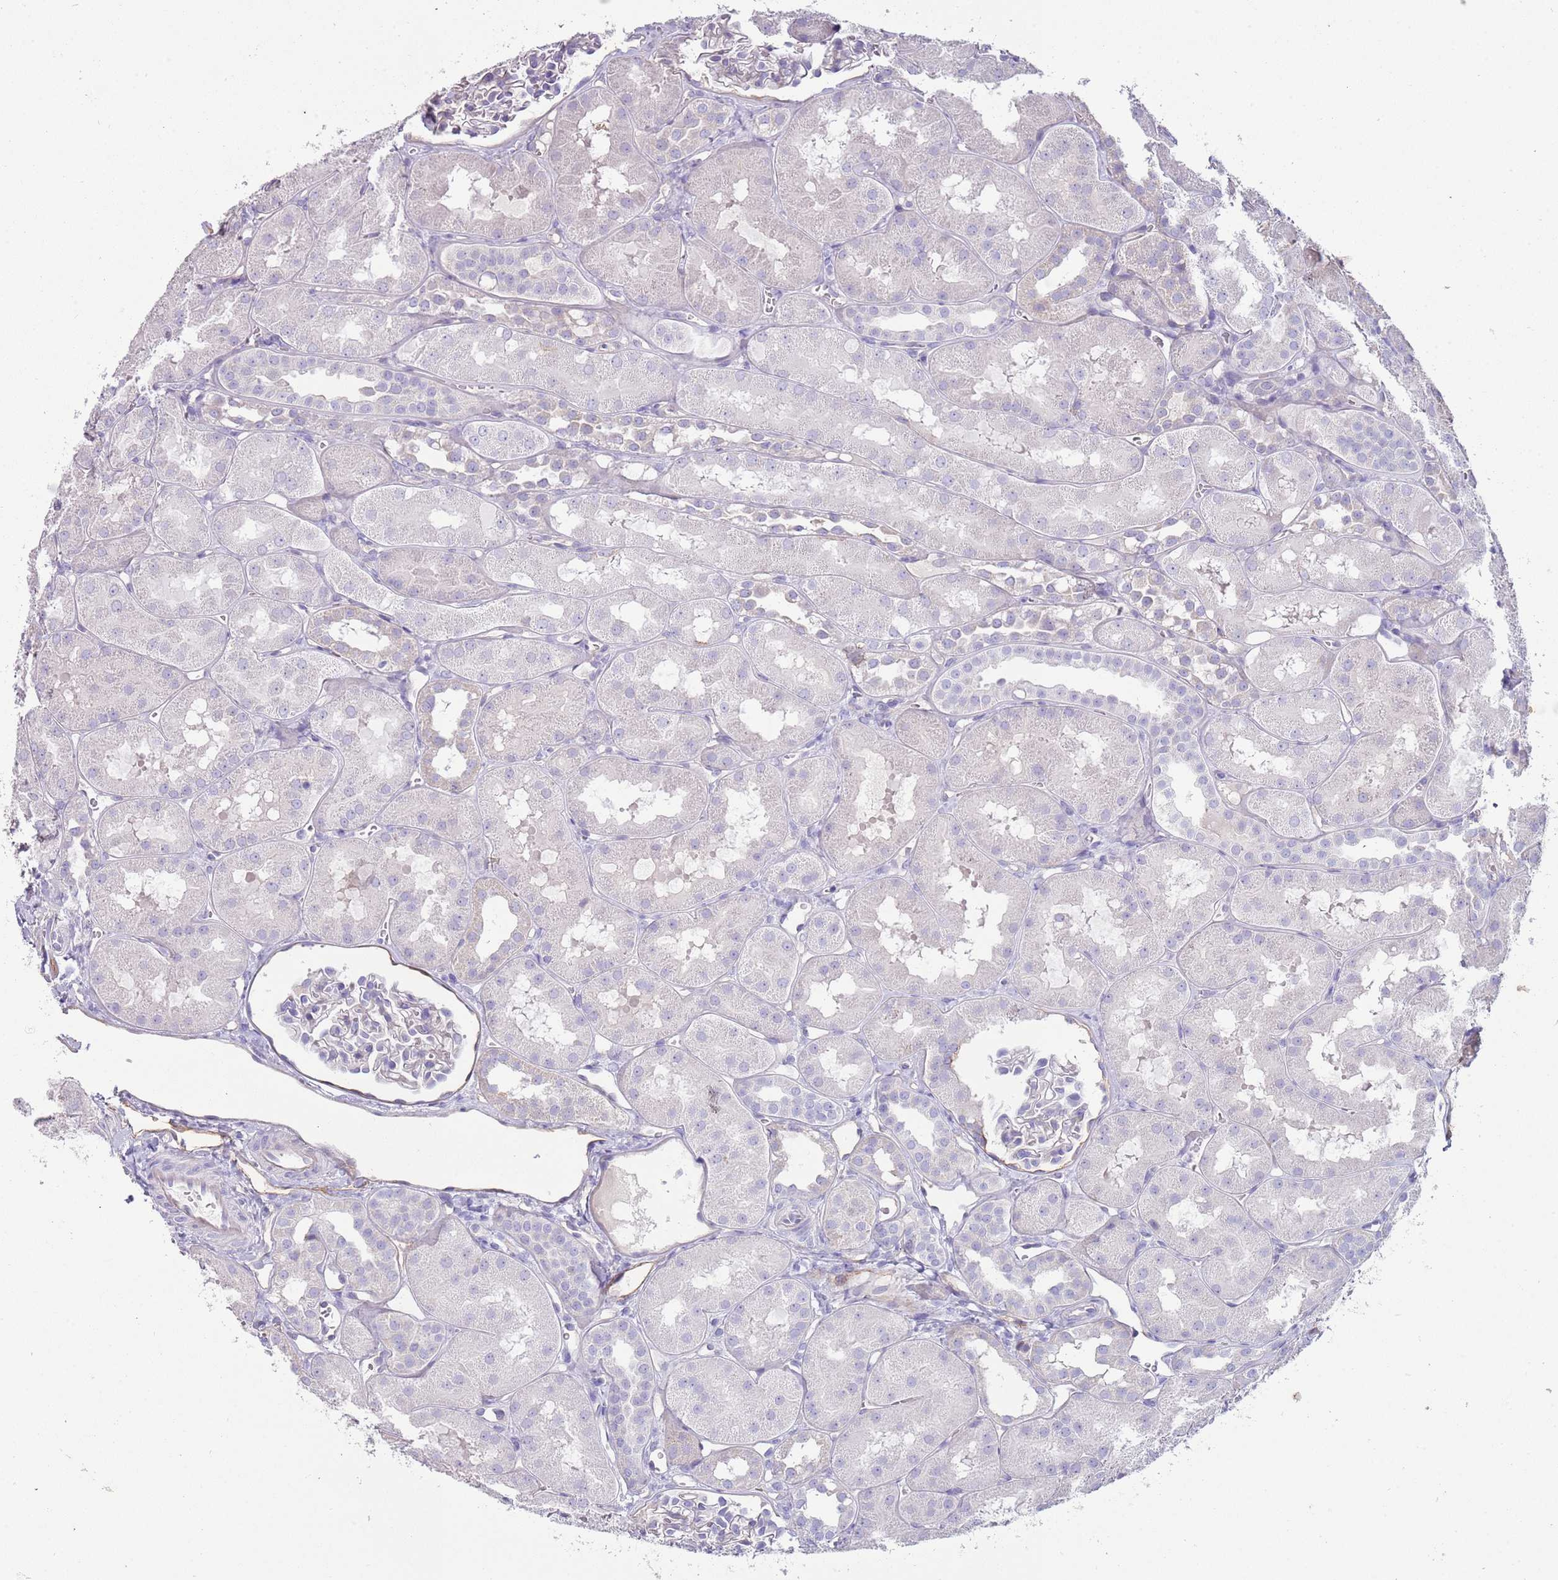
{"staining": {"intensity": "negative", "quantity": "none", "location": "none"}, "tissue": "kidney", "cell_type": "Cells in glomeruli", "image_type": "normal", "snomed": [{"axis": "morphology", "description": "Normal tissue, NOS"}, {"axis": "topography", "description": "Kidney"}, {"axis": "topography", "description": "Urinary bladder"}], "caption": "Immunohistochemical staining of benign kidney displays no significant positivity in cells in glomeruli. (Brightfield microscopy of DAB (3,3'-diaminobenzidine) IHC at high magnification).", "gene": "ENSG00000271254", "patient": {"sex": "male", "age": 16}}